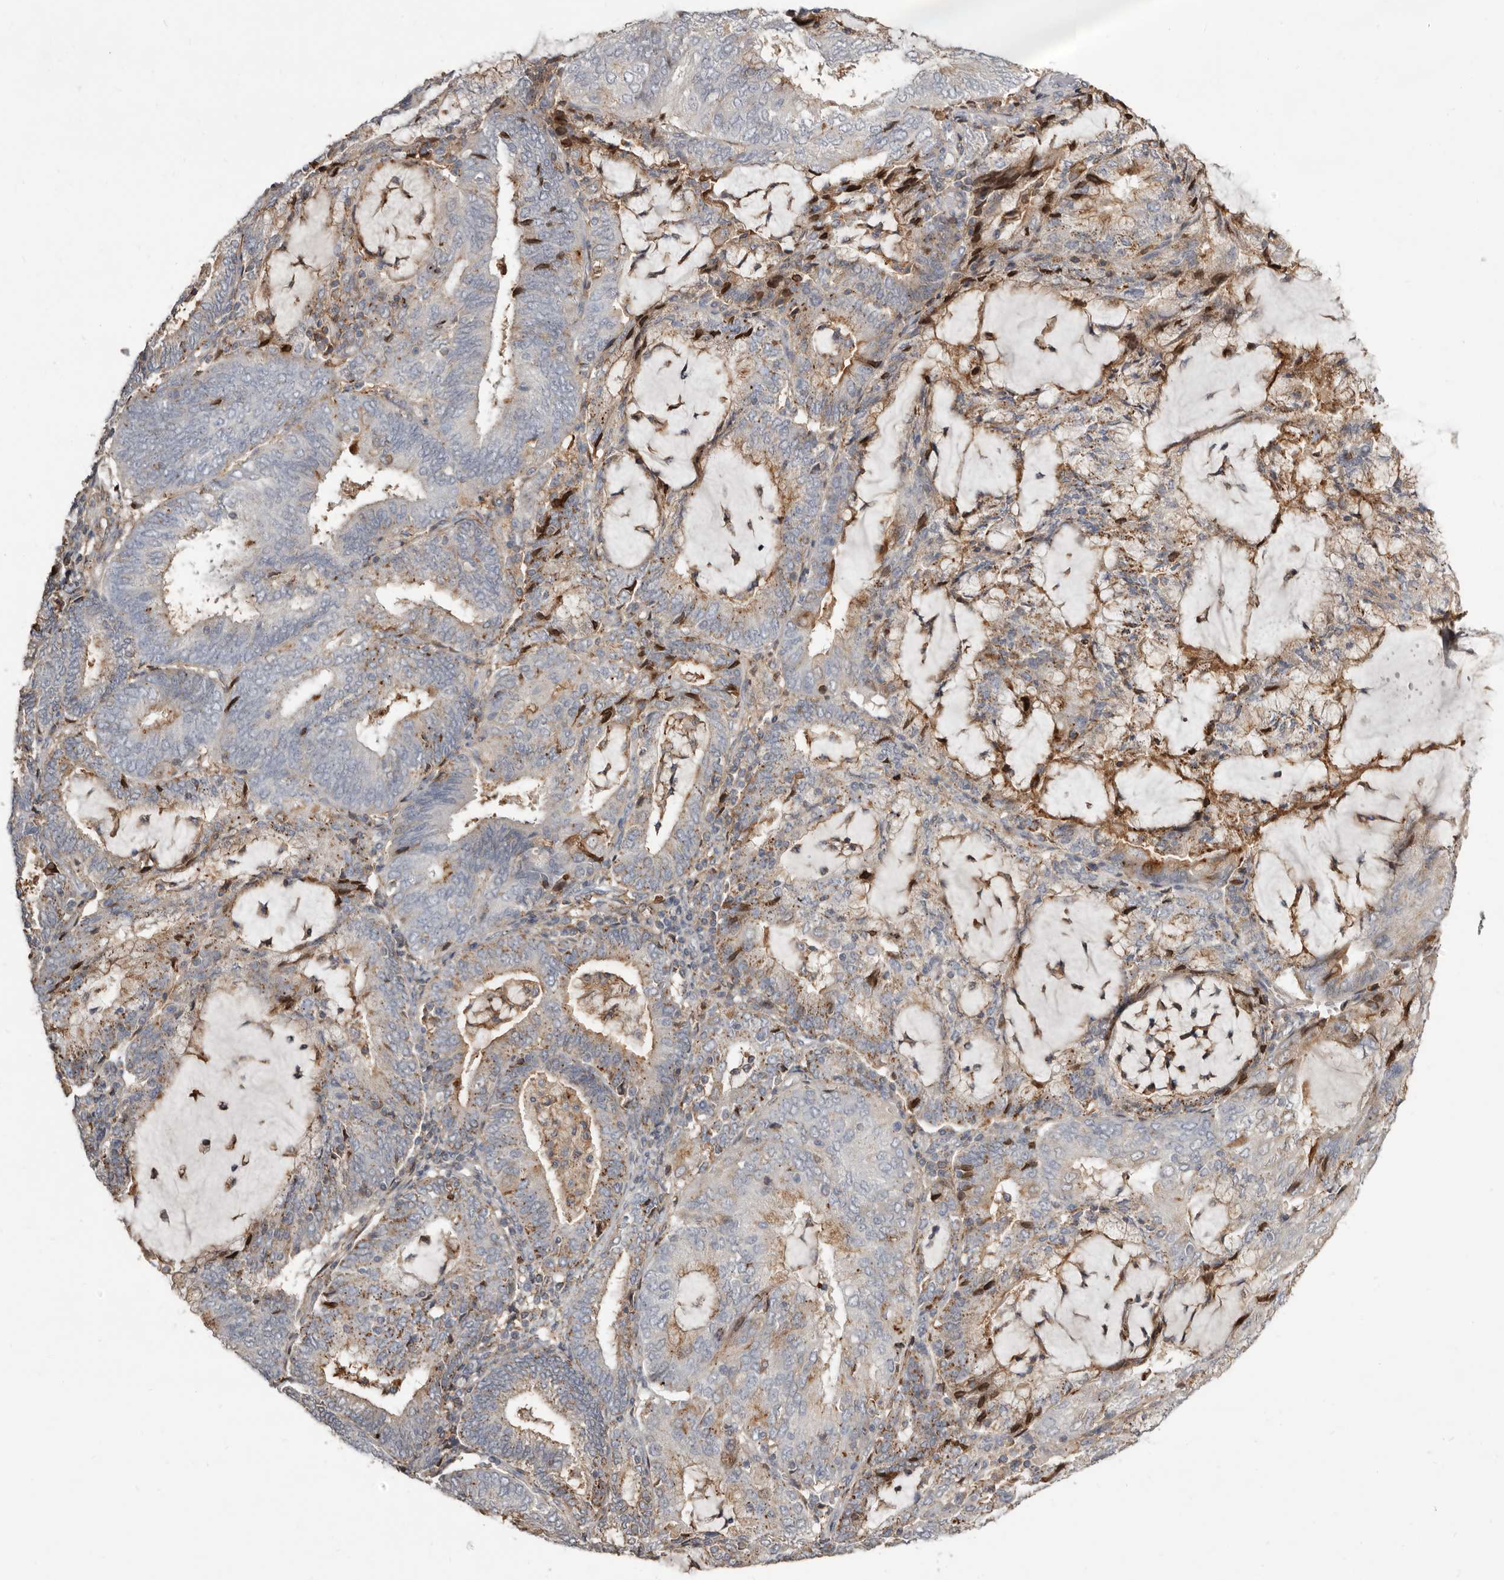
{"staining": {"intensity": "weak", "quantity": "25%-75%", "location": "cytoplasmic/membranous"}, "tissue": "endometrial cancer", "cell_type": "Tumor cells", "image_type": "cancer", "snomed": [{"axis": "morphology", "description": "Adenocarcinoma, NOS"}, {"axis": "topography", "description": "Endometrium"}], "caption": "Endometrial cancer stained with a brown dye exhibits weak cytoplasmic/membranous positive positivity in approximately 25%-75% of tumor cells.", "gene": "KIF26B", "patient": {"sex": "female", "age": 81}}